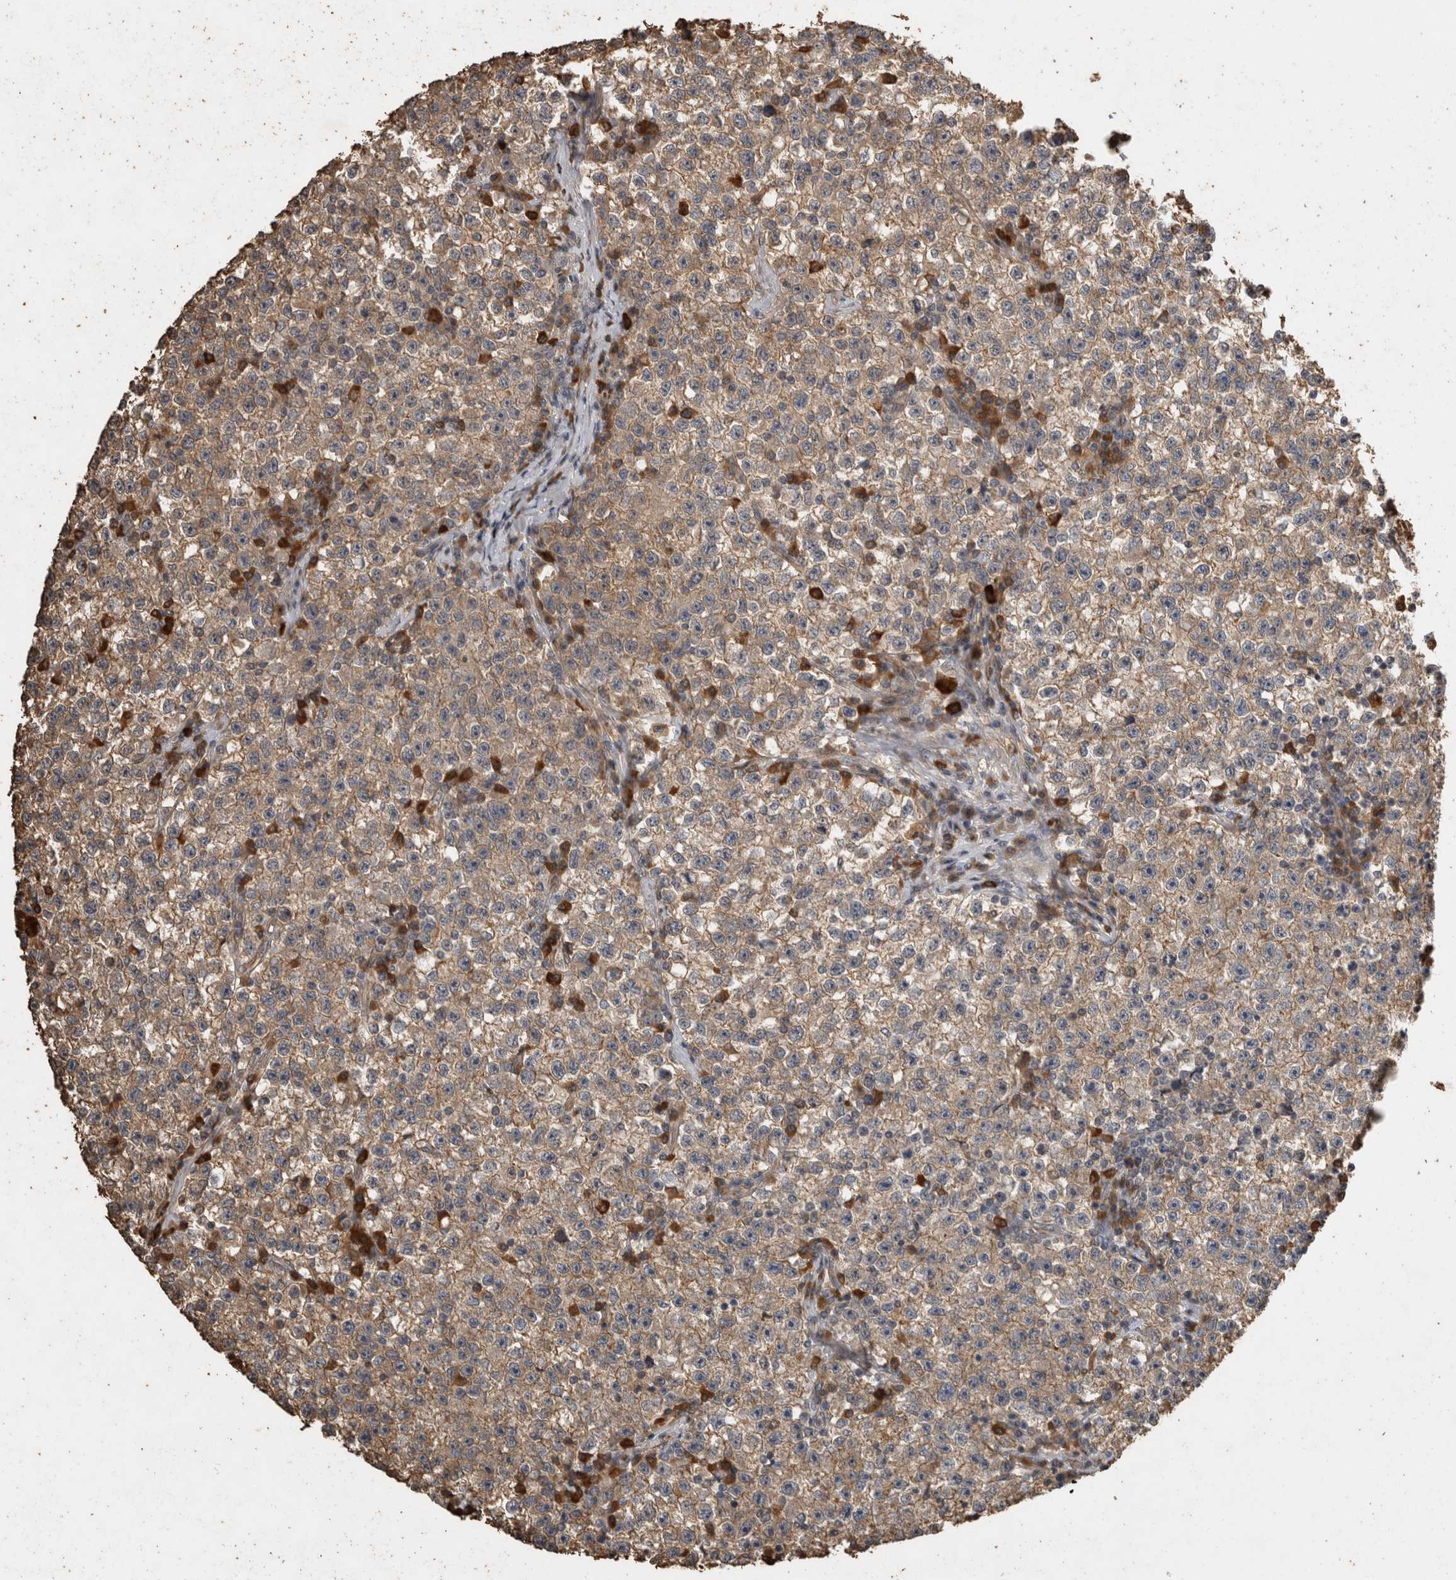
{"staining": {"intensity": "moderate", "quantity": ">75%", "location": "cytoplasmic/membranous"}, "tissue": "testis cancer", "cell_type": "Tumor cells", "image_type": "cancer", "snomed": [{"axis": "morphology", "description": "Seminoma, NOS"}, {"axis": "topography", "description": "Testis"}], "caption": "Immunohistochemical staining of seminoma (testis) shows moderate cytoplasmic/membranous protein staining in approximately >75% of tumor cells. Immunohistochemistry (ihc) stains the protein of interest in brown and the nuclei are stained blue.", "gene": "RHPN1", "patient": {"sex": "male", "age": 22}}